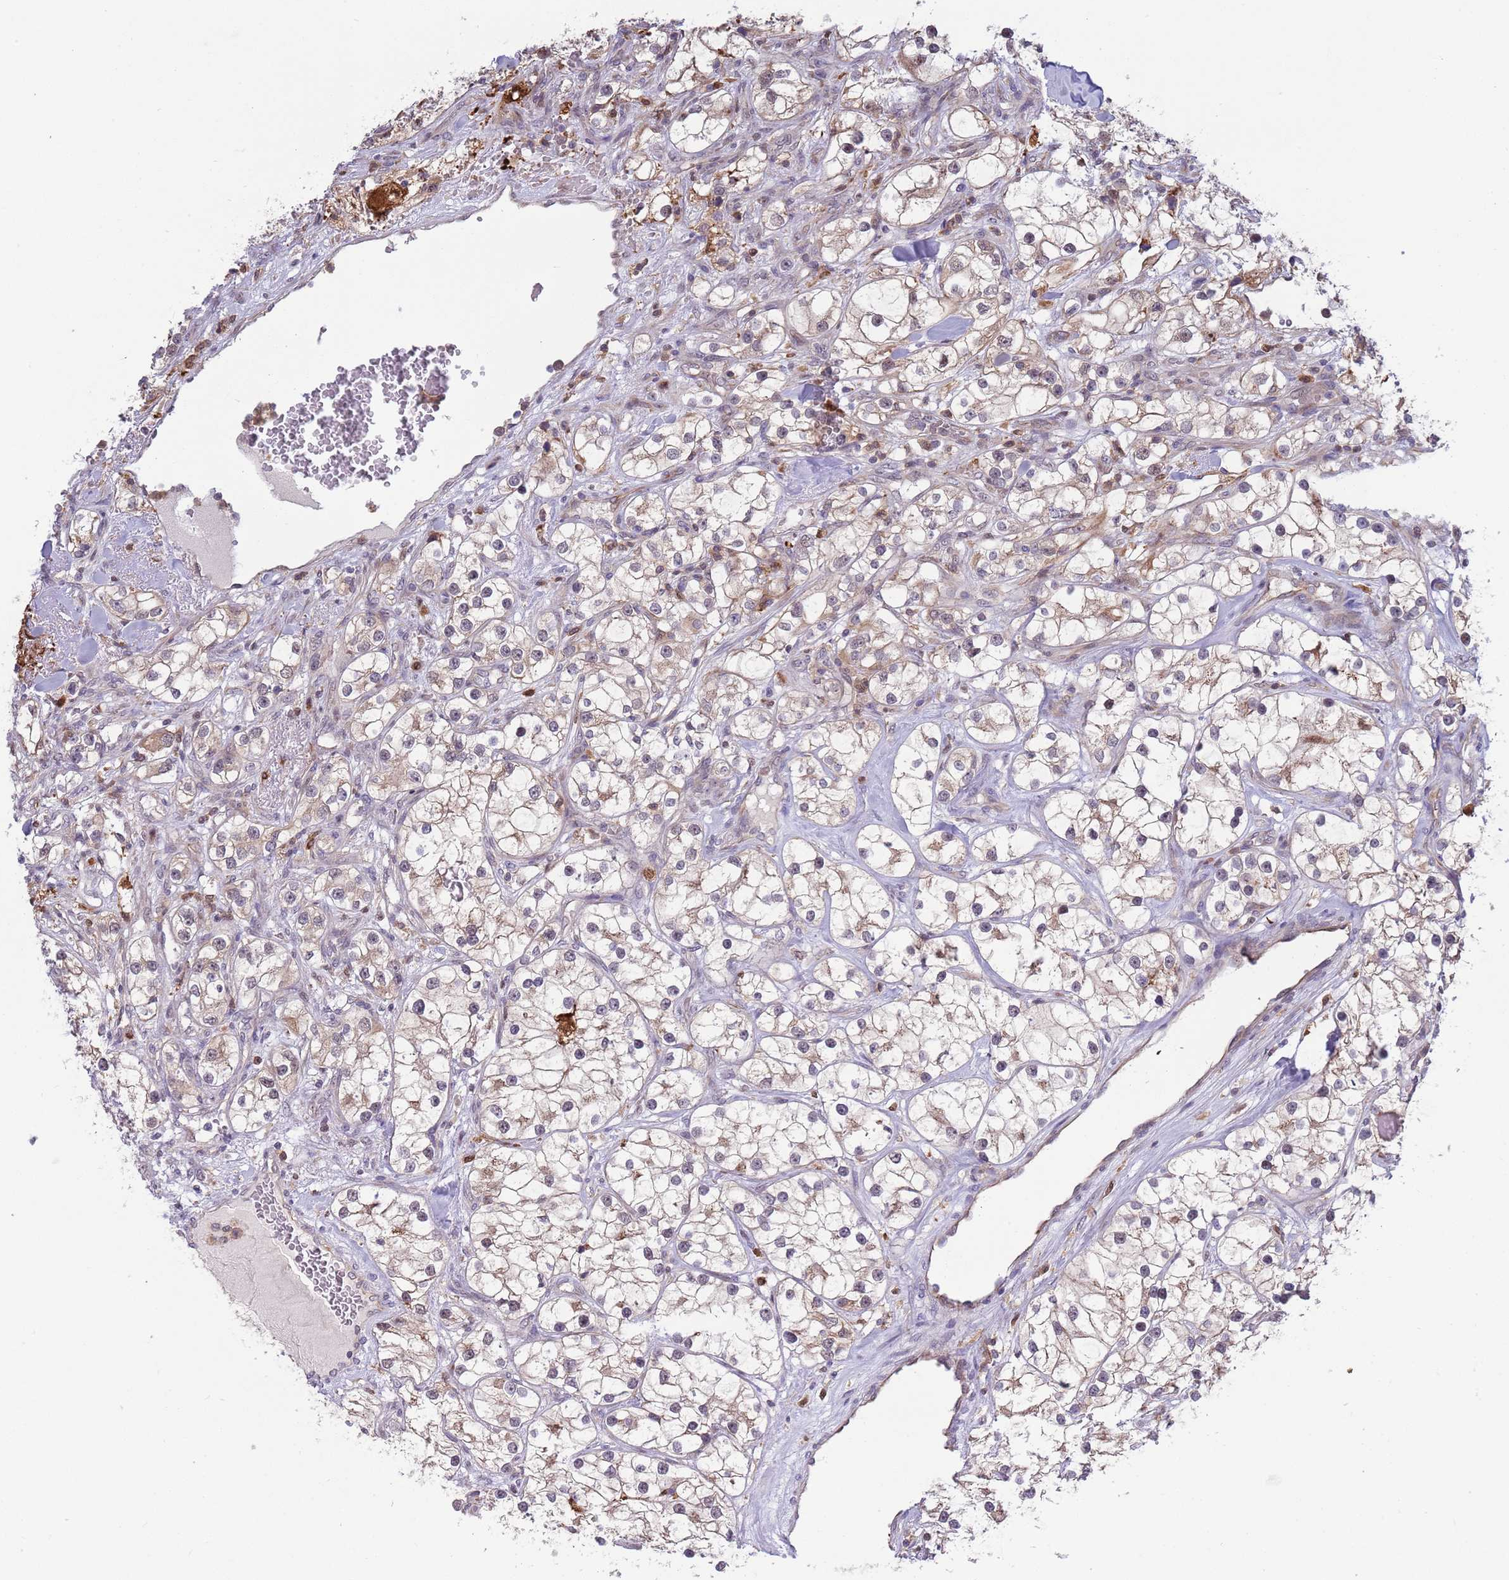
{"staining": {"intensity": "weak", "quantity": "<25%", "location": "cytoplasmic/membranous"}, "tissue": "renal cancer", "cell_type": "Tumor cells", "image_type": "cancer", "snomed": [{"axis": "morphology", "description": "Adenocarcinoma, NOS"}, {"axis": "topography", "description": "Kidney"}], "caption": "High power microscopy histopathology image of an IHC micrograph of renal cancer (adenocarcinoma), revealing no significant expression in tumor cells.", "gene": "CCNJL", "patient": {"sex": "male", "age": 77}}